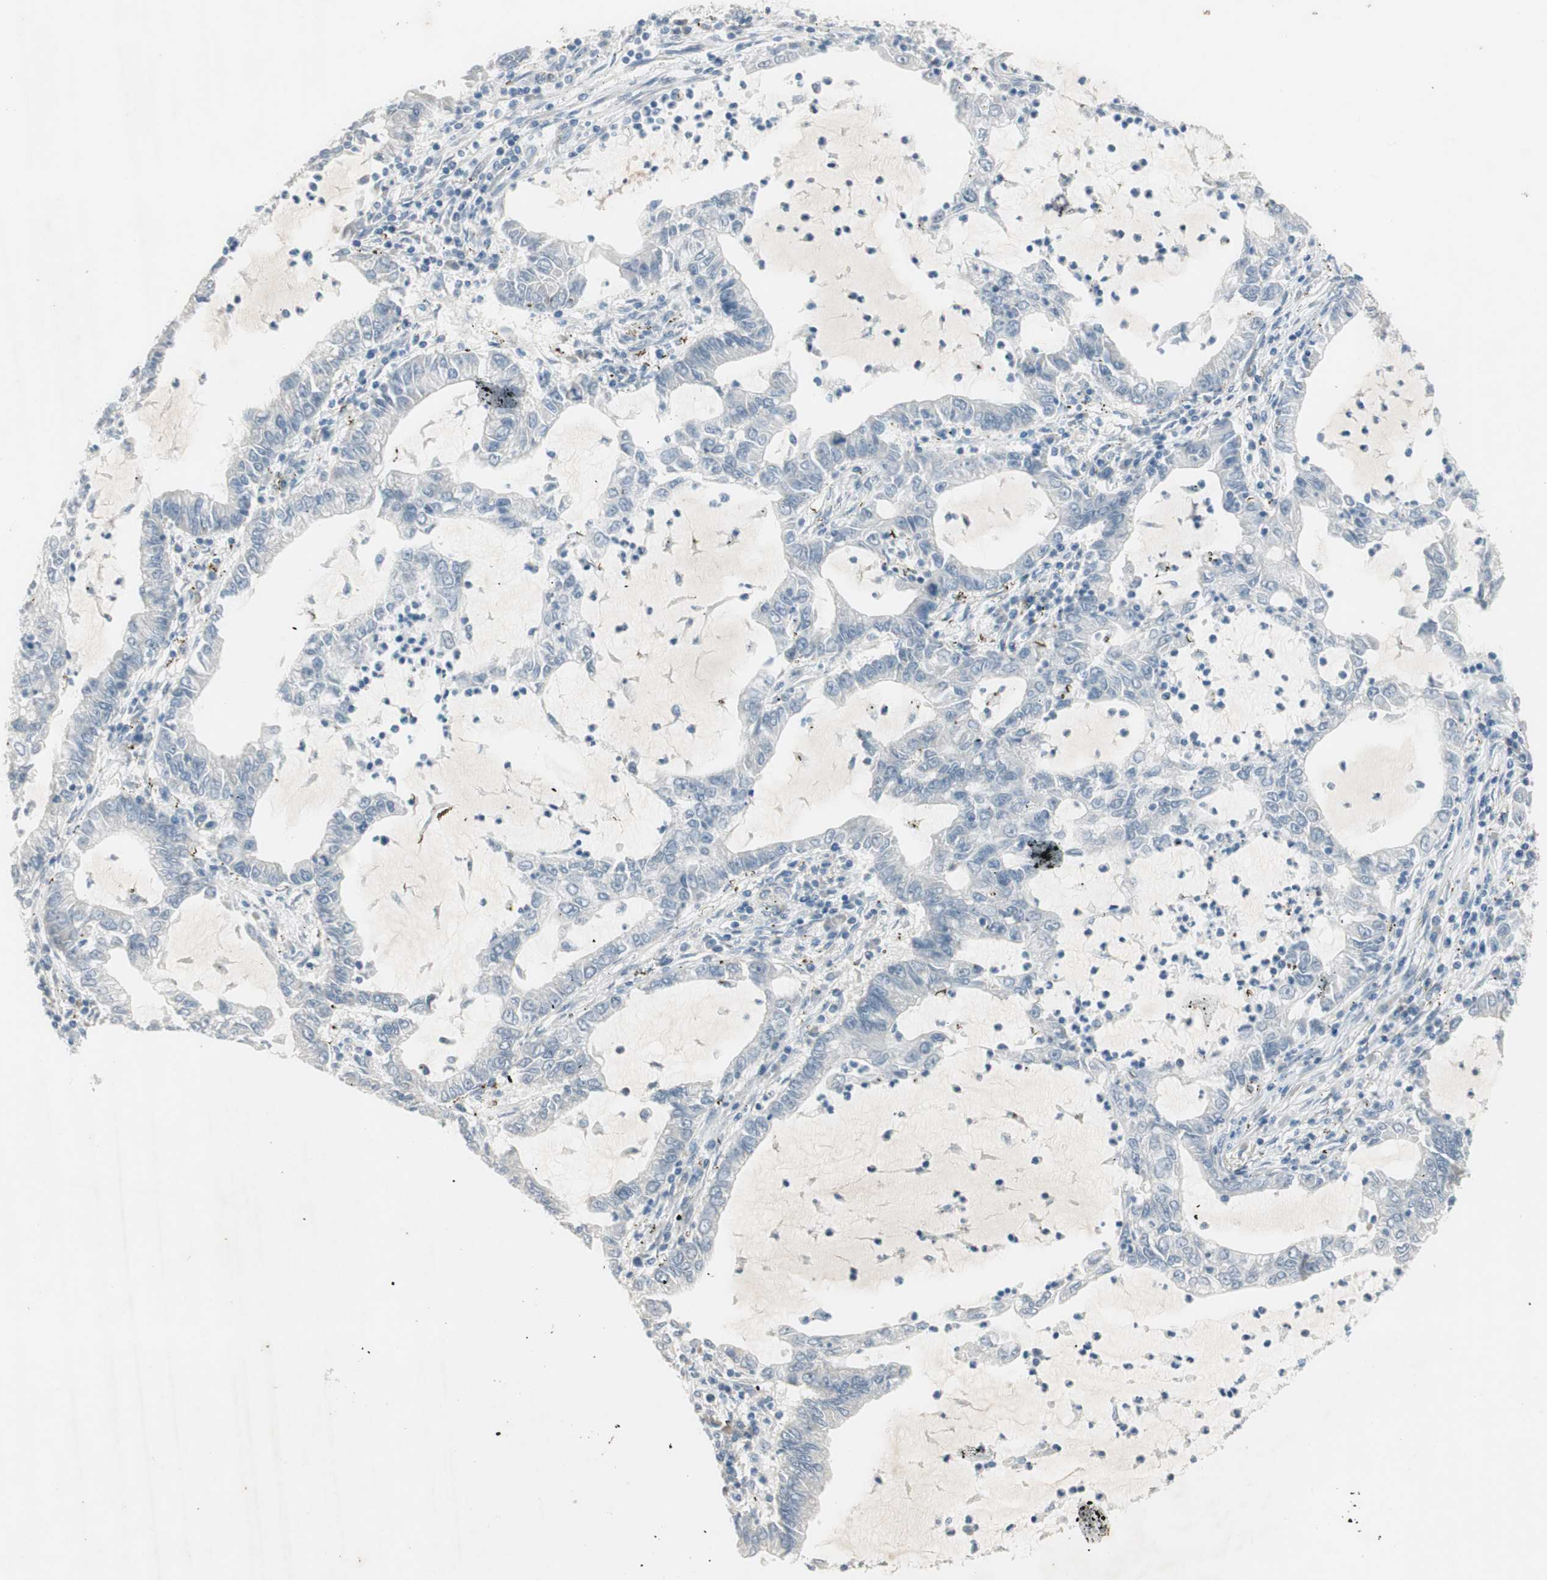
{"staining": {"intensity": "negative", "quantity": "none", "location": "none"}, "tissue": "lung cancer", "cell_type": "Tumor cells", "image_type": "cancer", "snomed": [{"axis": "morphology", "description": "Adenocarcinoma, NOS"}, {"axis": "topography", "description": "Lung"}], "caption": "Tumor cells show no significant protein expression in lung cancer.", "gene": "PRRG4", "patient": {"sex": "female", "age": 51}}